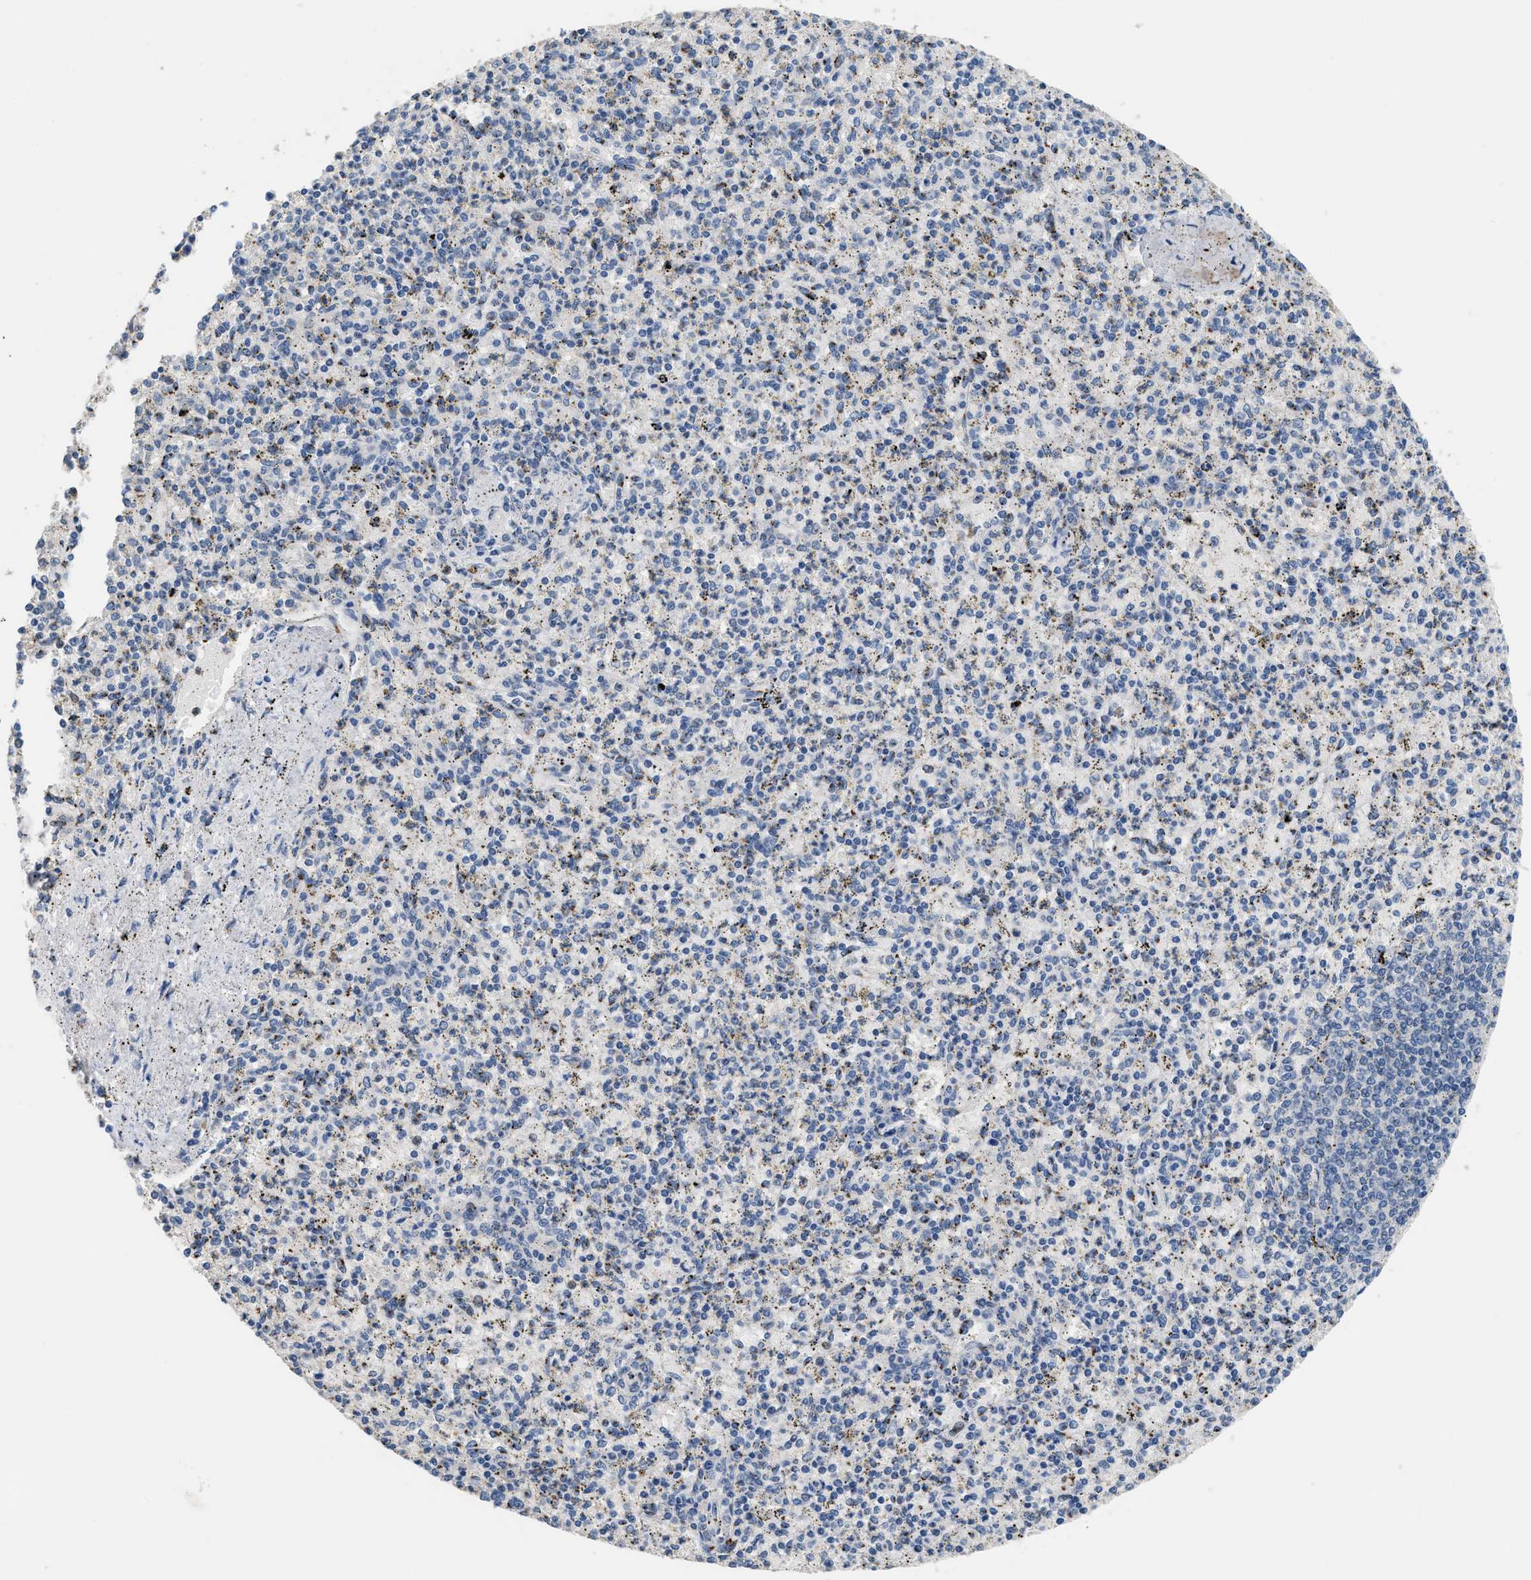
{"staining": {"intensity": "negative", "quantity": "none", "location": "none"}, "tissue": "spleen", "cell_type": "Cells in red pulp", "image_type": "normal", "snomed": [{"axis": "morphology", "description": "Normal tissue, NOS"}, {"axis": "topography", "description": "Spleen"}], "caption": "Histopathology image shows no significant protein staining in cells in red pulp of benign spleen. (Stains: DAB (3,3'-diaminobenzidine) immunohistochemistry (IHC) with hematoxylin counter stain, Microscopy: brightfield microscopy at high magnification).", "gene": "GOLM1", "patient": {"sex": "male", "age": 72}}